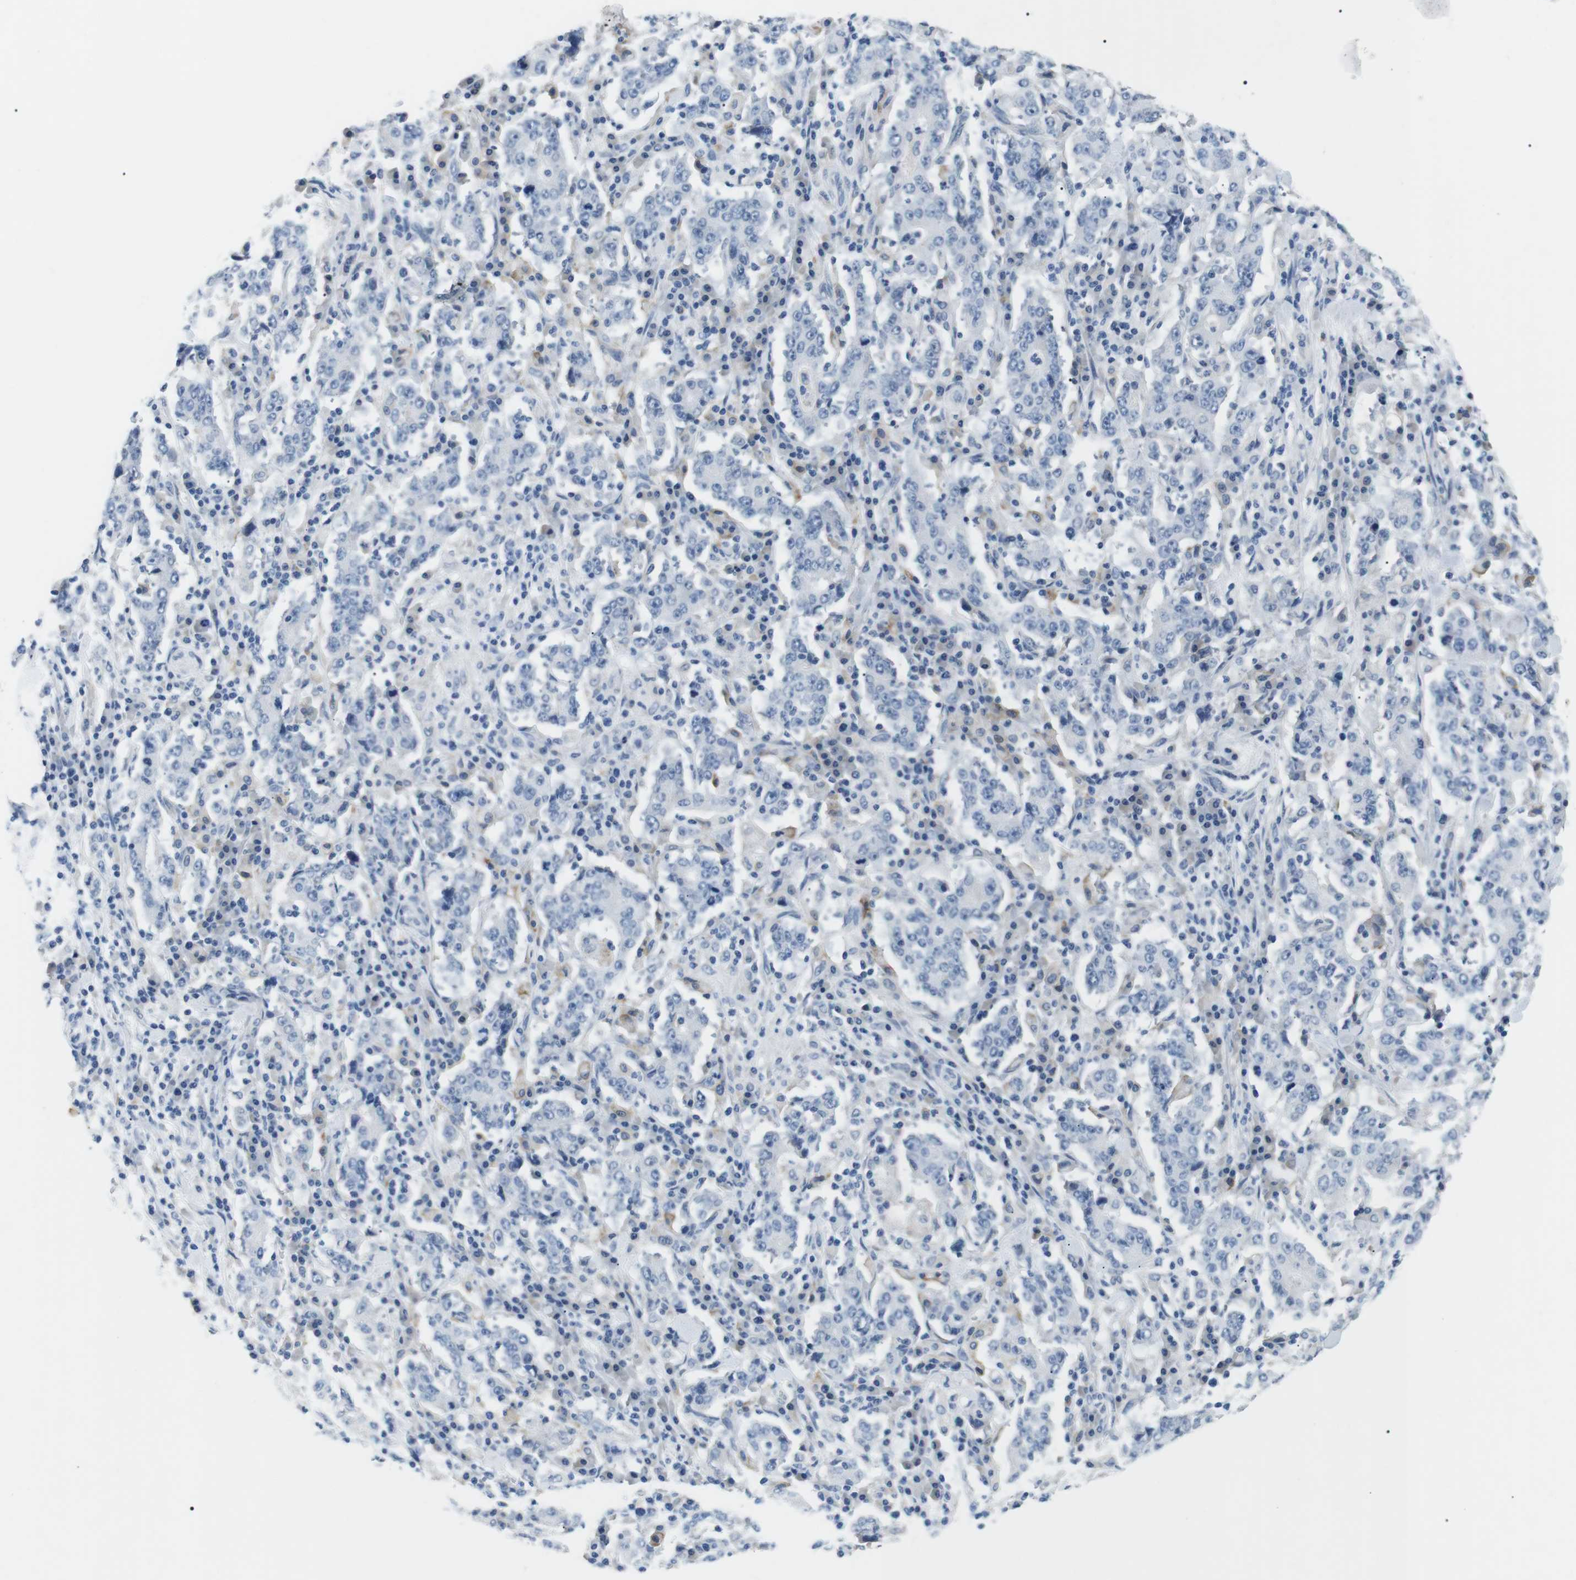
{"staining": {"intensity": "negative", "quantity": "none", "location": "none"}, "tissue": "stomach cancer", "cell_type": "Tumor cells", "image_type": "cancer", "snomed": [{"axis": "morphology", "description": "Normal tissue, NOS"}, {"axis": "morphology", "description": "Adenocarcinoma, NOS"}, {"axis": "topography", "description": "Stomach, upper"}, {"axis": "topography", "description": "Stomach"}], "caption": "Immunohistochemical staining of adenocarcinoma (stomach) demonstrates no significant positivity in tumor cells.", "gene": "FCGRT", "patient": {"sex": "male", "age": 59}}